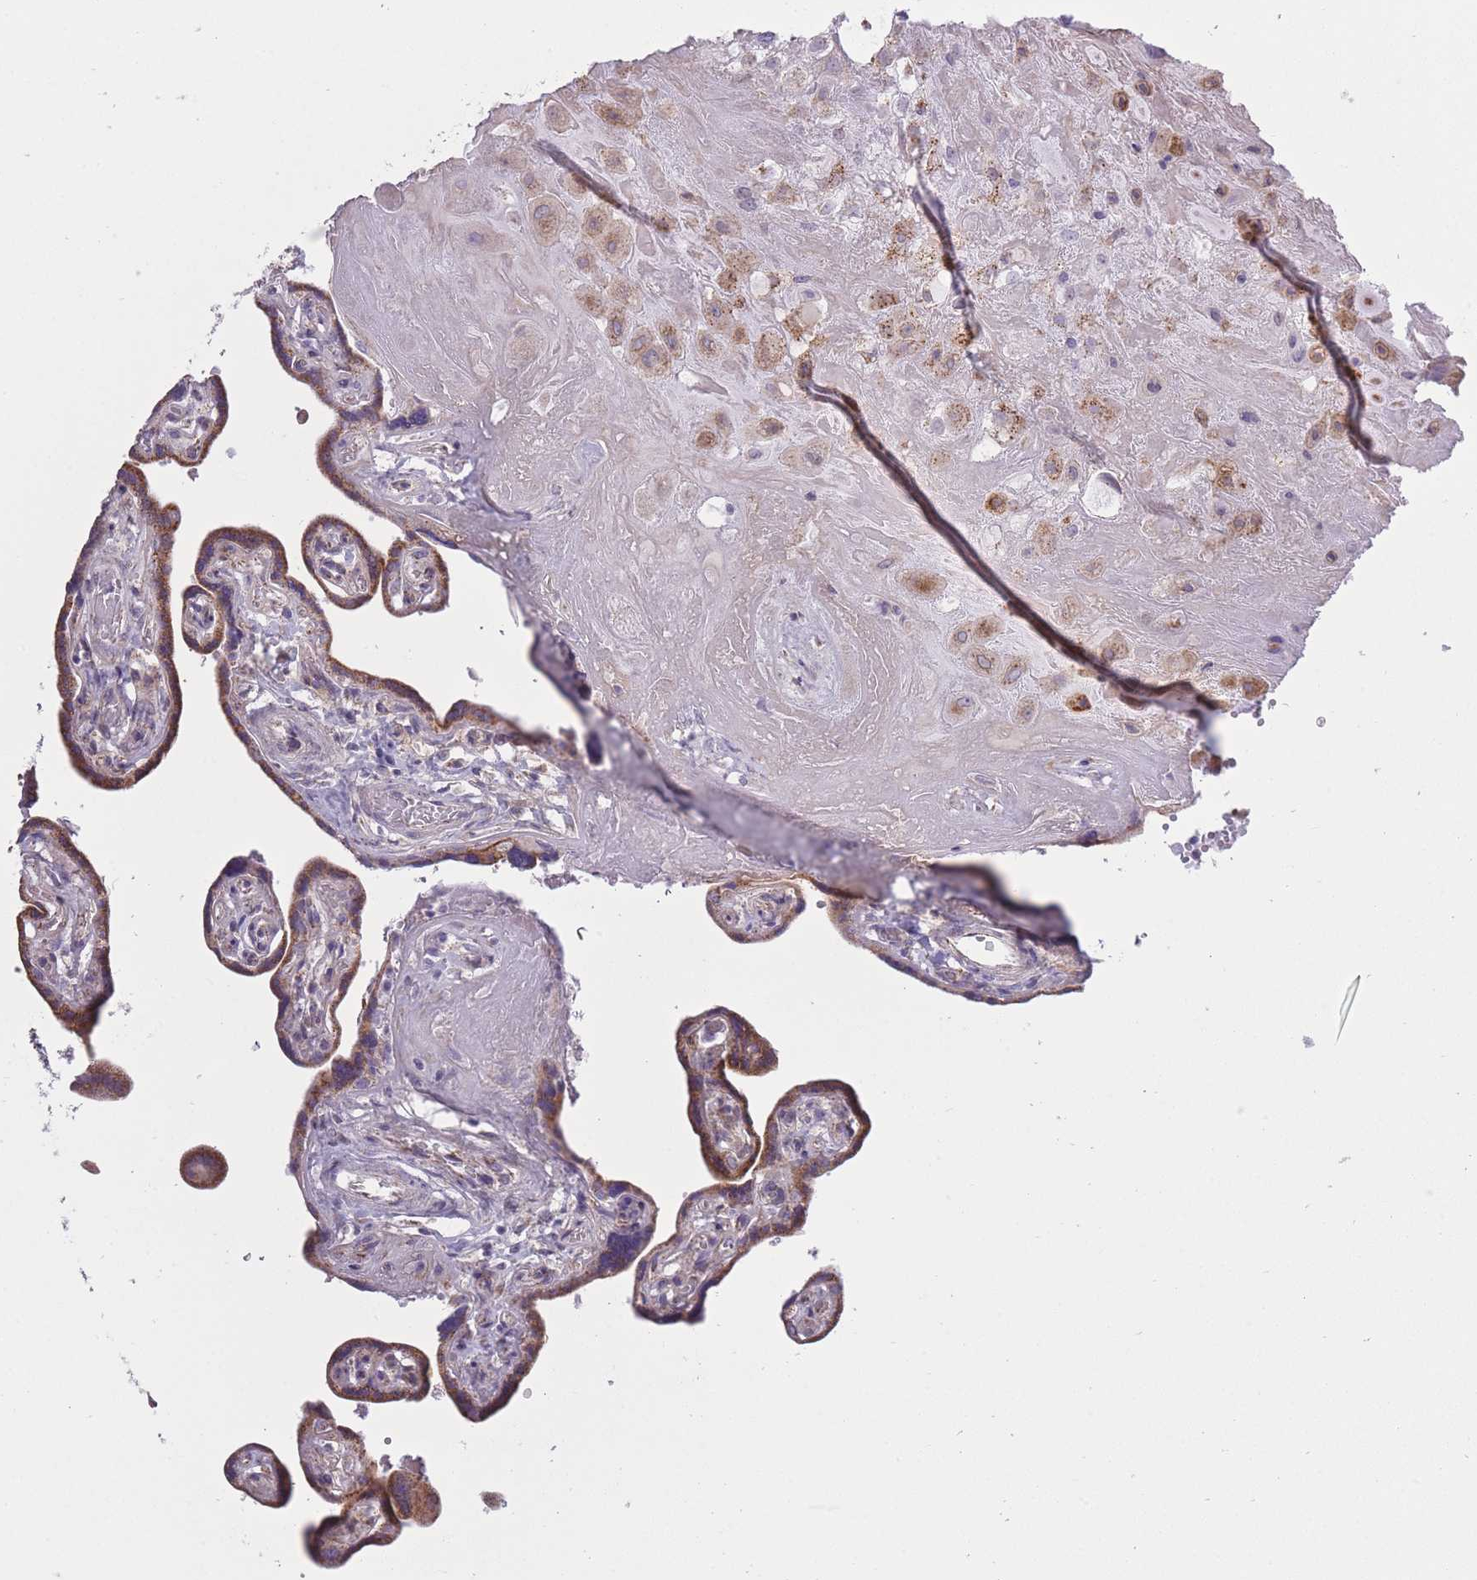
{"staining": {"intensity": "moderate", "quantity": ">75%", "location": "cytoplasmic/membranous"}, "tissue": "placenta", "cell_type": "Decidual cells", "image_type": "normal", "snomed": [{"axis": "morphology", "description": "Normal tissue, NOS"}, {"axis": "topography", "description": "Placenta"}], "caption": "Immunohistochemical staining of normal human placenta shows moderate cytoplasmic/membranous protein staining in approximately >75% of decidual cells.", "gene": "ZBTB24", "patient": {"sex": "female", "age": 32}}